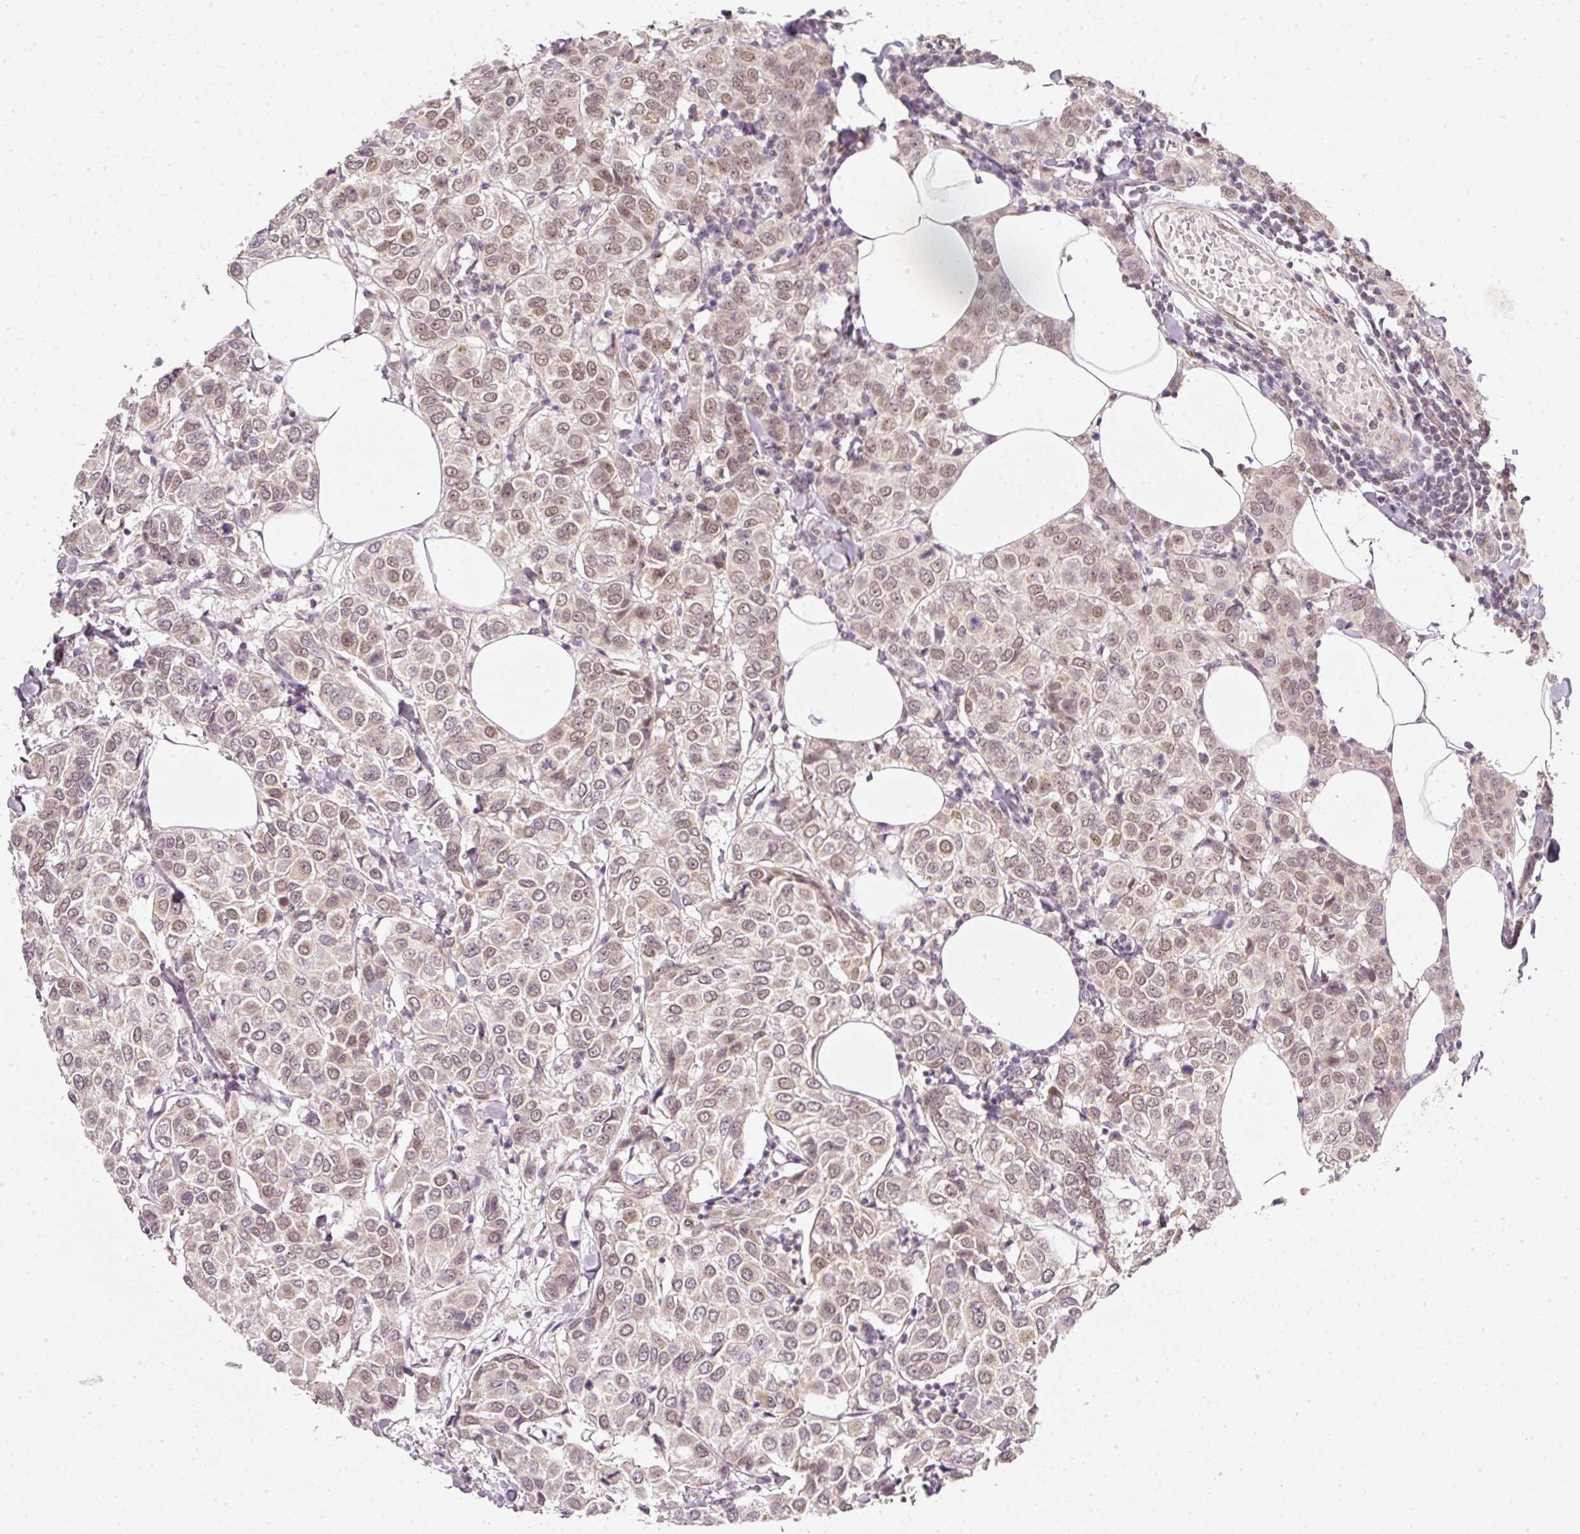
{"staining": {"intensity": "weak", "quantity": ">75%", "location": "nuclear"}, "tissue": "breast cancer", "cell_type": "Tumor cells", "image_type": "cancer", "snomed": [{"axis": "morphology", "description": "Duct carcinoma"}, {"axis": "topography", "description": "Breast"}], "caption": "Breast cancer (invasive ductal carcinoma) stained with a protein marker demonstrates weak staining in tumor cells.", "gene": "FSTL3", "patient": {"sex": "female", "age": 55}}